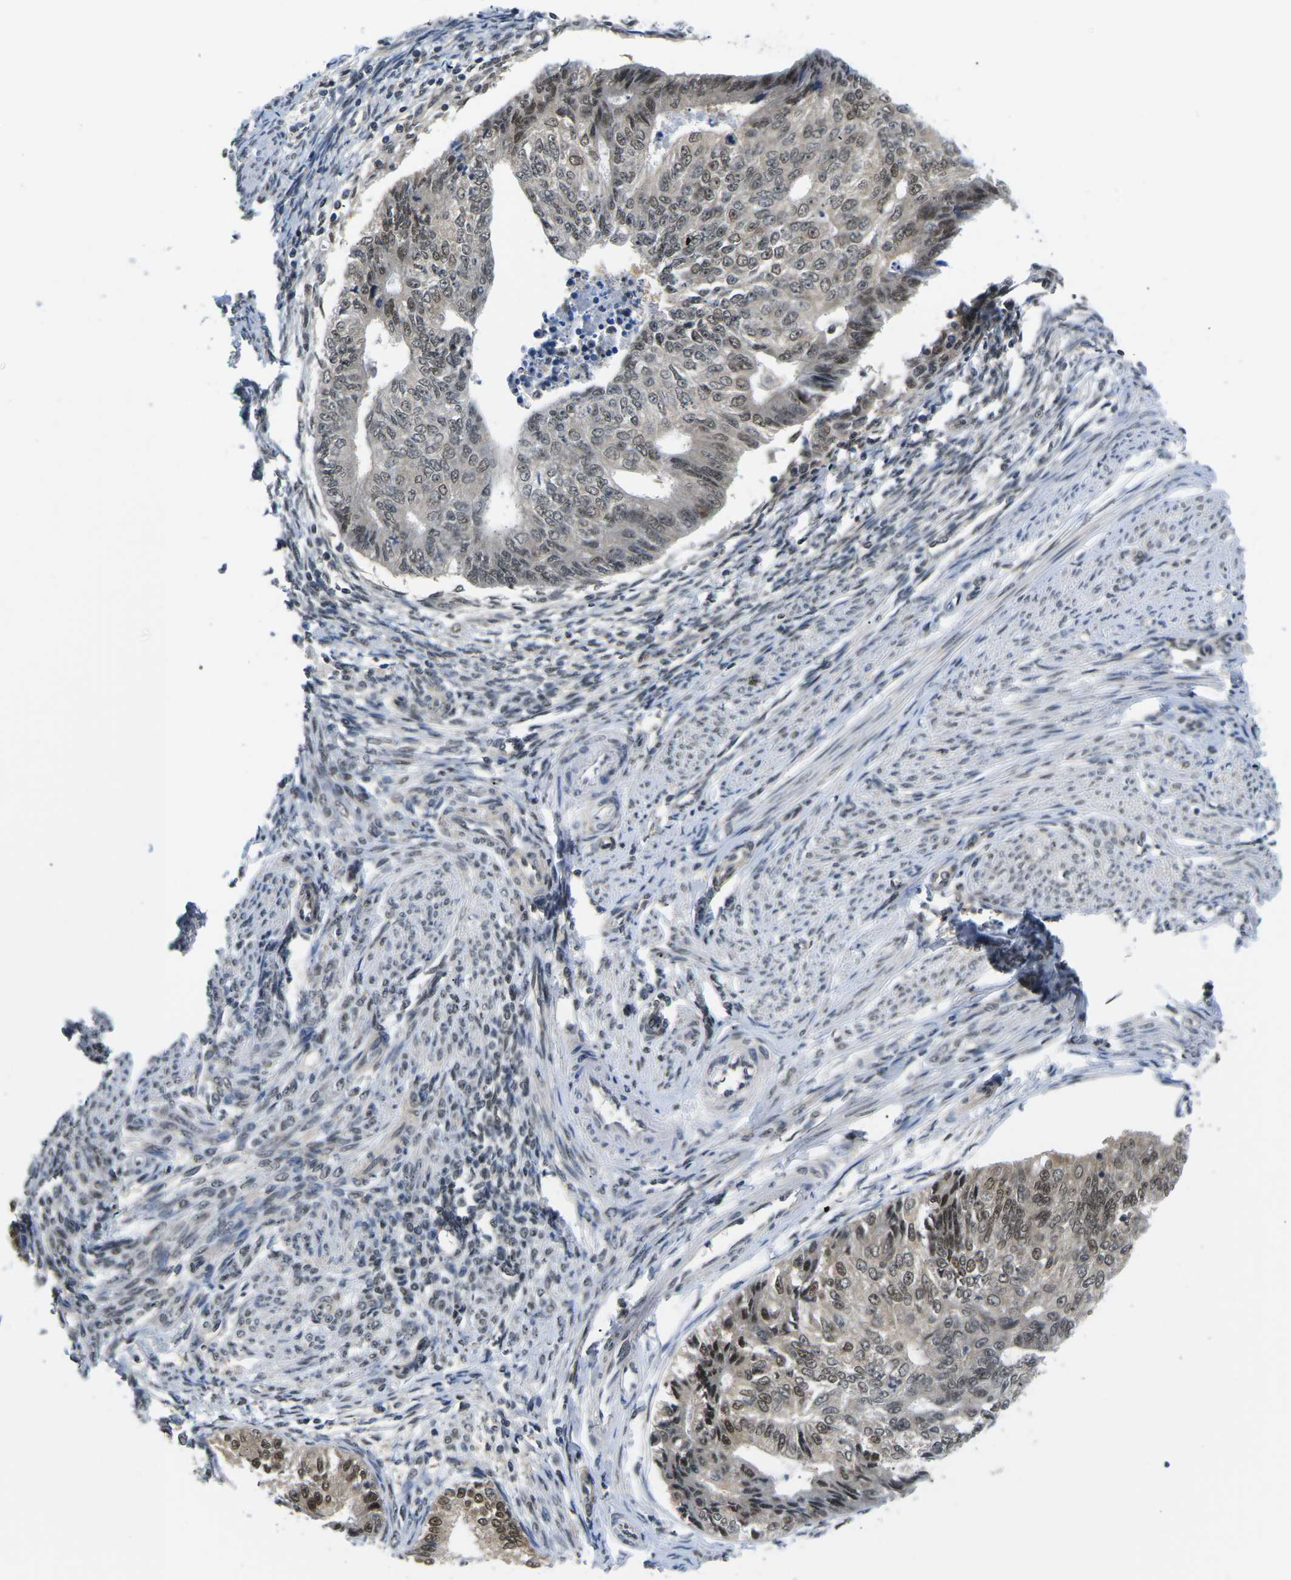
{"staining": {"intensity": "moderate", "quantity": "<25%", "location": "cytoplasmic/membranous,nuclear"}, "tissue": "endometrial cancer", "cell_type": "Tumor cells", "image_type": "cancer", "snomed": [{"axis": "morphology", "description": "Adenocarcinoma, NOS"}, {"axis": "topography", "description": "Endometrium"}], "caption": "Endometrial adenocarcinoma stained with immunohistochemistry shows moderate cytoplasmic/membranous and nuclear positivity in approximately <25% of tumor cells.", "gene": "UBA7", "patient": {"sex": "female", "age": 32}}